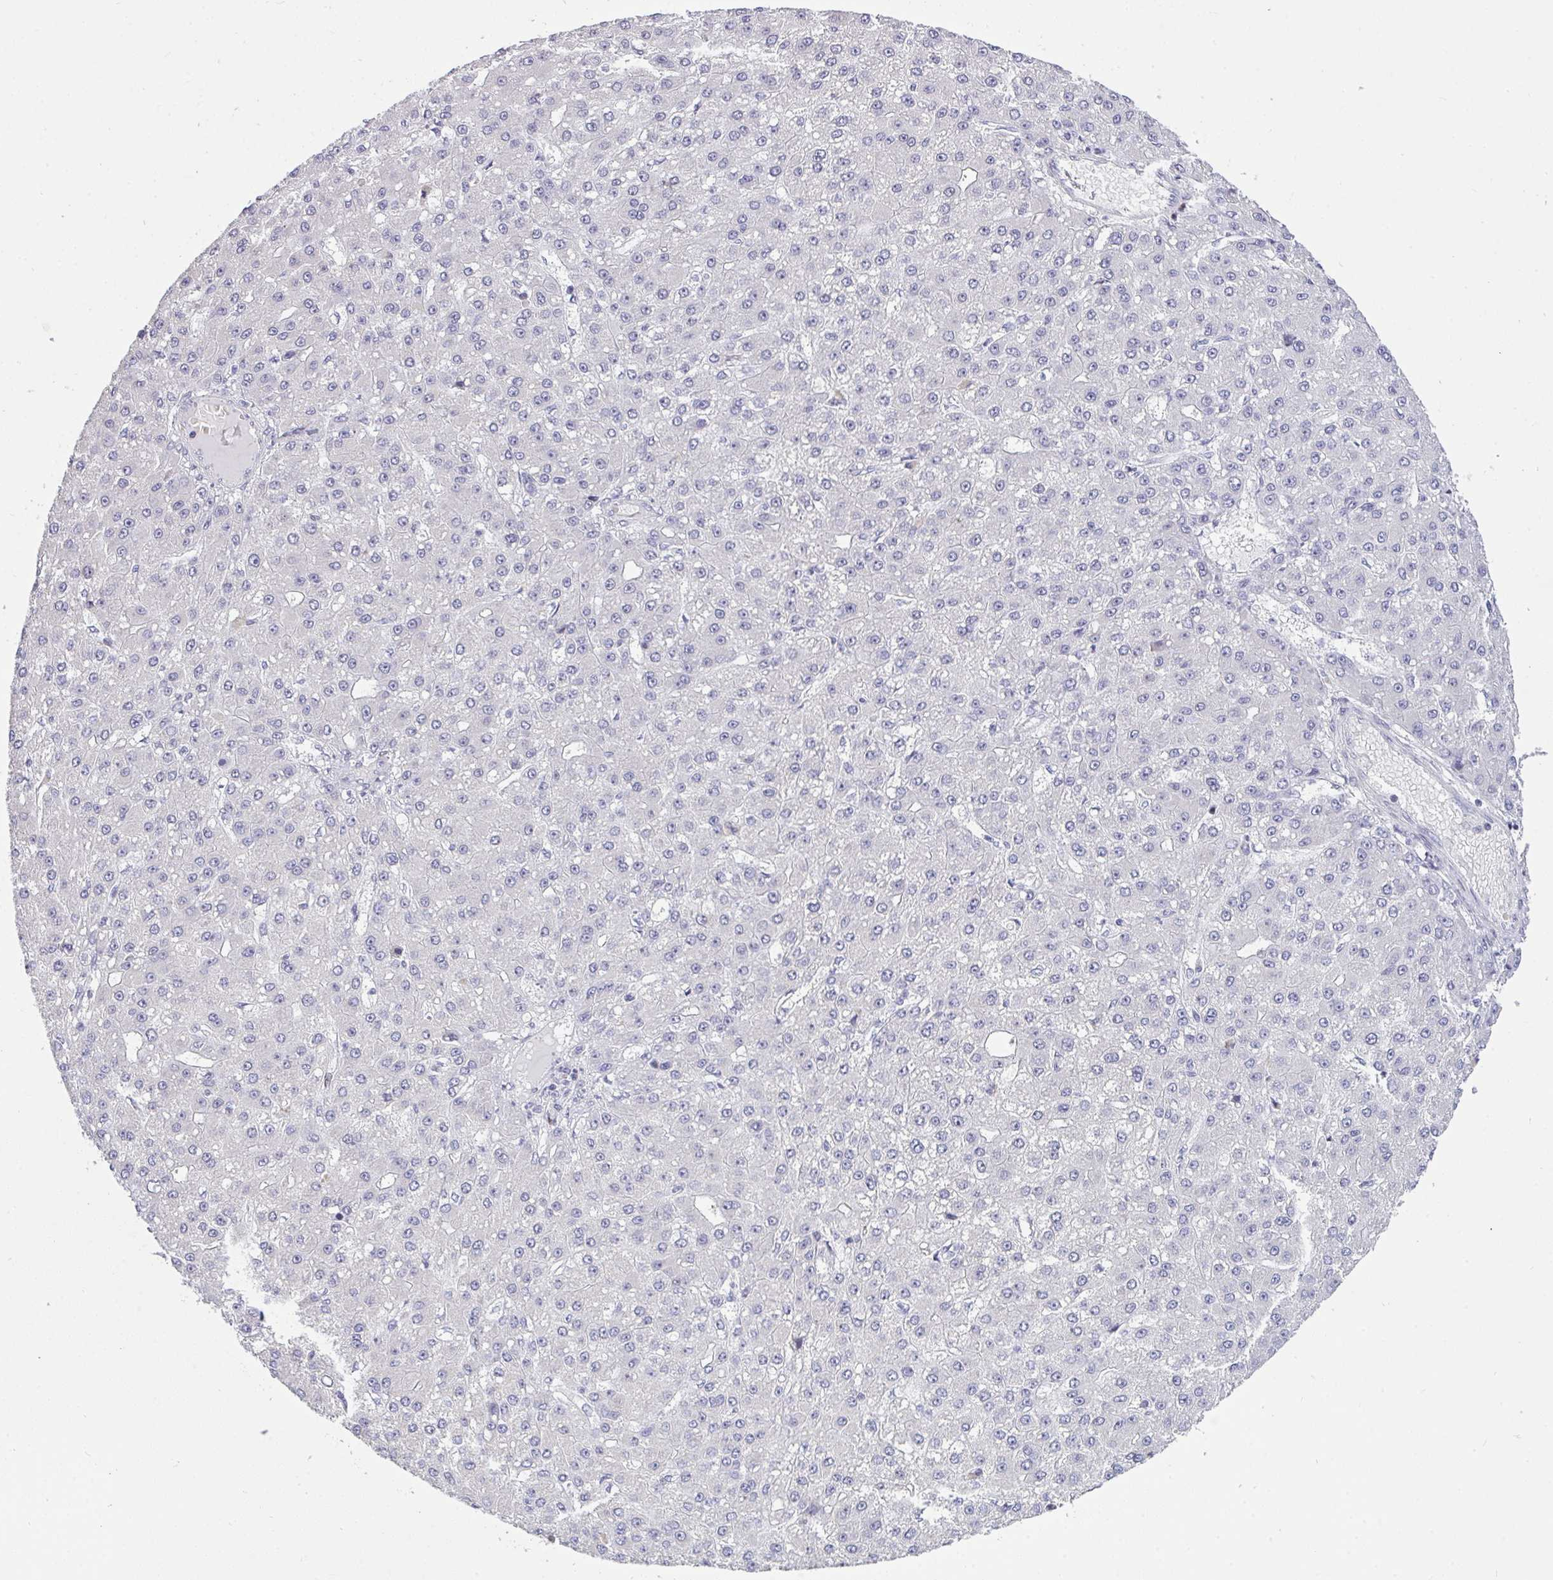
{"staining": {"intensity": "negative", "quantity": "none", "location": "none"}, "tissue": "liver cancer", "cell_type": "Tumor cells", "image_type": "cancer", "snomed": [{"axis": "morphology", "description": "Carcinoma, Hepatocellular, NOS"}, {"axis": "topography", "description": "Liver"}], "caption": "This is an immunohistochemistry image of hepatocellular carcinoma (liver). There is no staining in tumor cells.", "gene": "PLPPR3", "patient": {"sex": "male", "age": 67}}